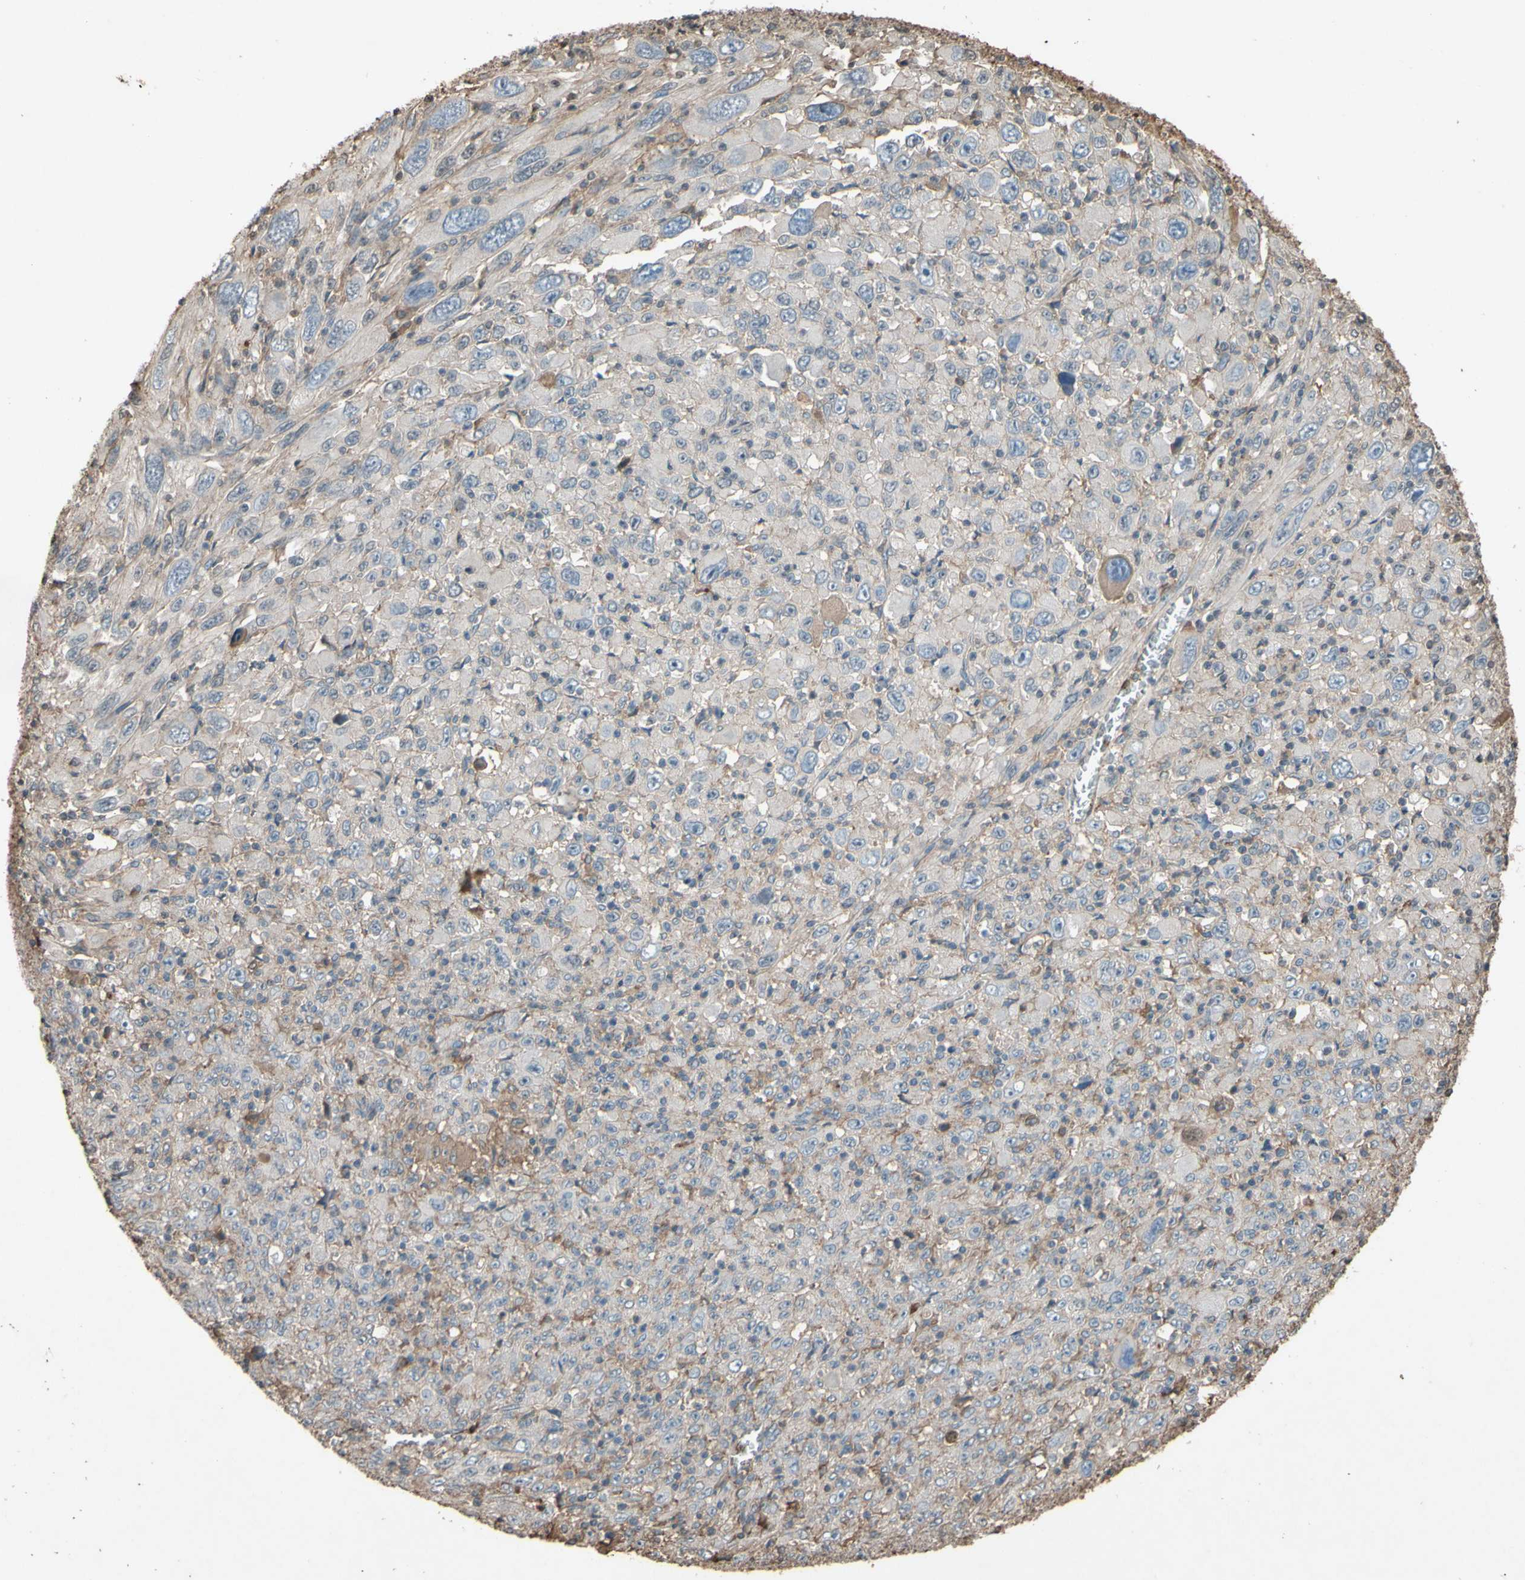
{"staining": {"intensity": "weak", "quantity": ">75%", "location": "cytoplasmic/membranous"}, "tissue": "melanoma", "cell_type": "Tumor cells", "image_type": "cancer", "snomed": [{"axis": "morphology", "description": "Malignant melanoma, Metastatic site"}, {"axis": "topography", "description": "Skin"}], "caption": "Melanoma tissue demonstrates weak cytoplasmic/membranous expression in approximately >75% of tumor cells", "gene": "PTGDS", "patient": {"sex": "female", "age": 56}}